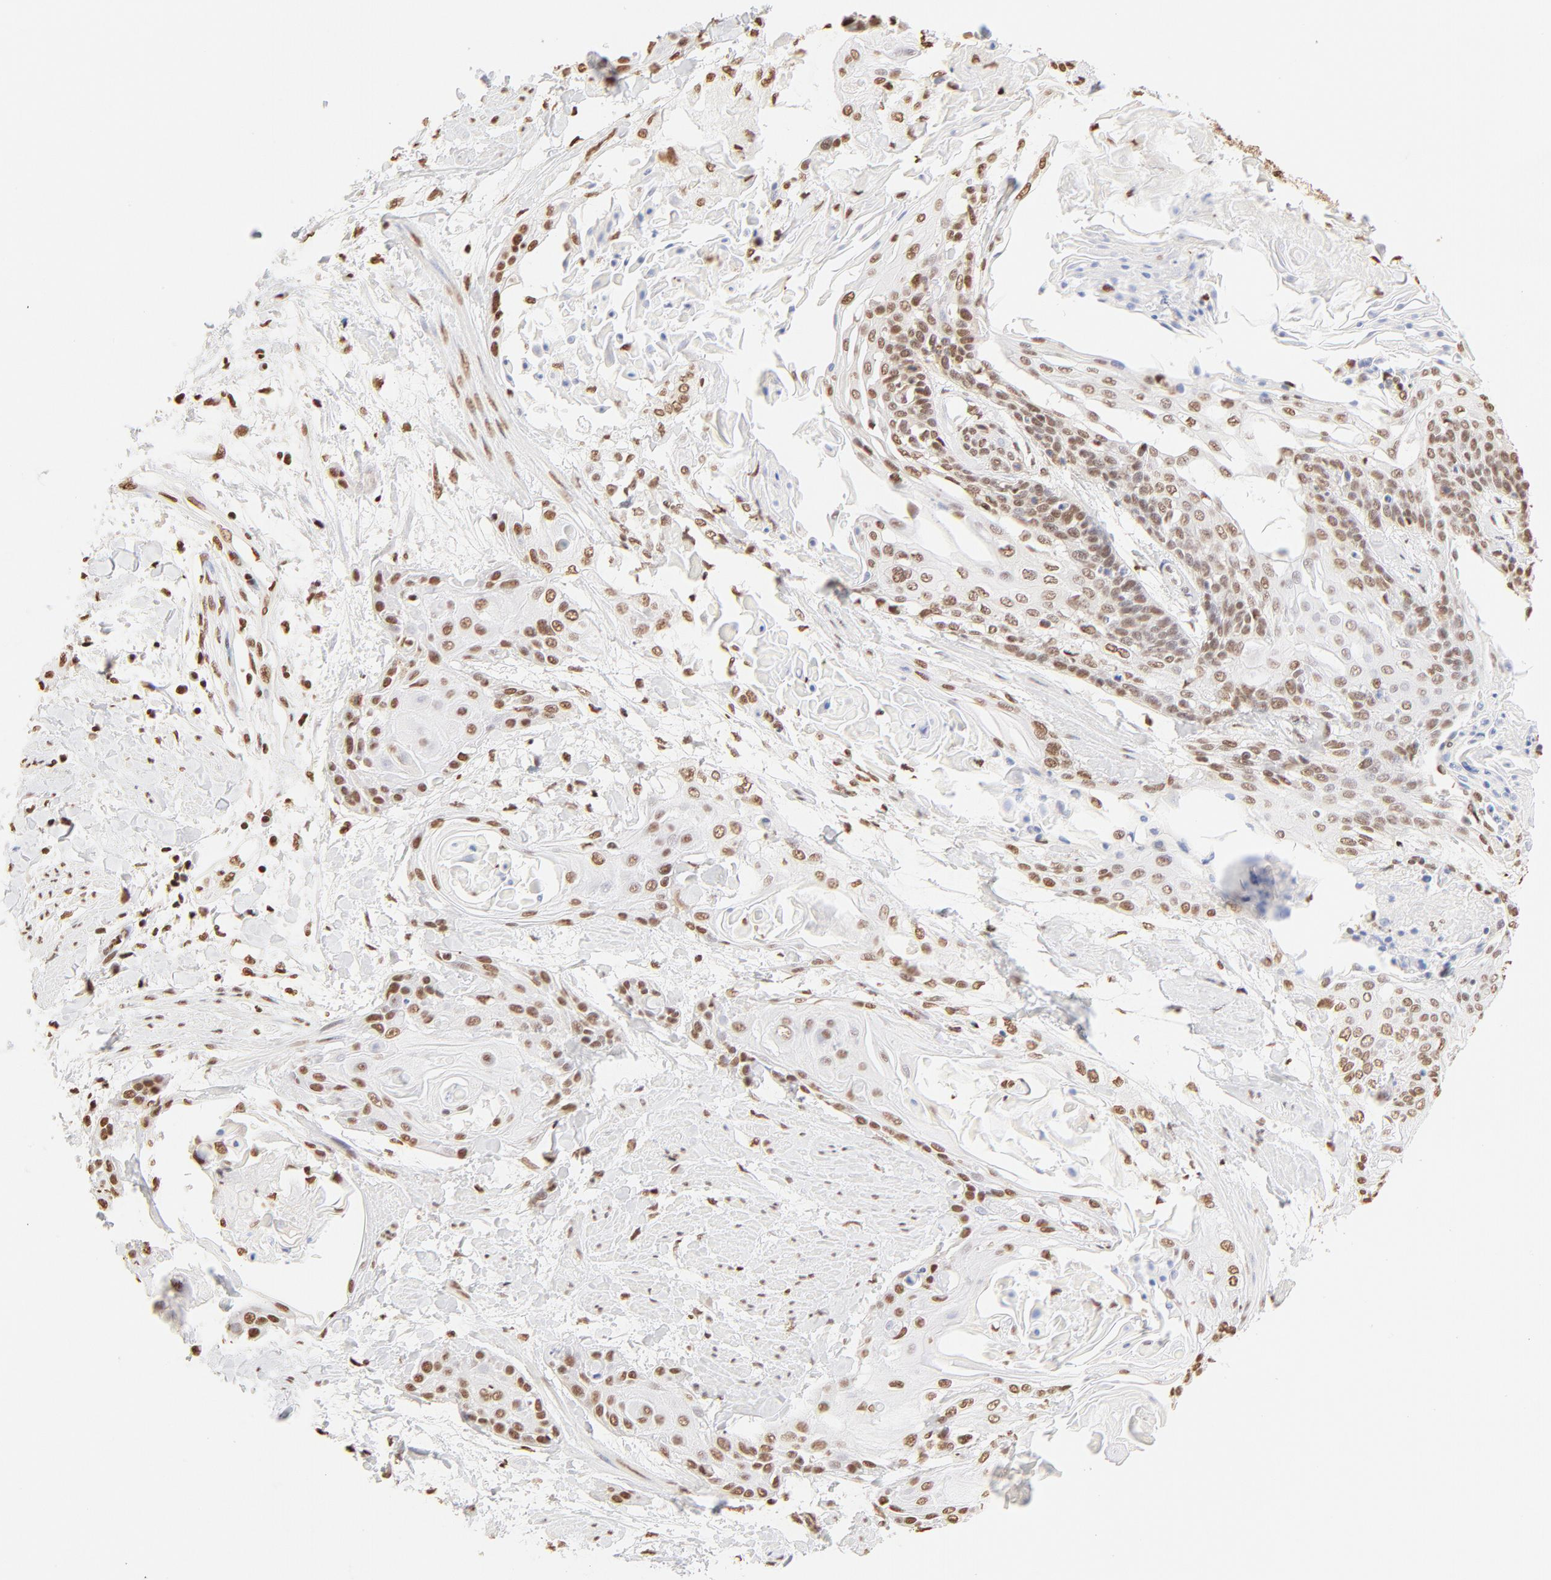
{"staining": {"intensity": "moderate", "quantity": ">75%", "location": "nuclear"}, "tissue": "cervical cancer", "cell_type": "Tumor cells", "image_type": "cancer", "snomed": [{"axis": "morphology", "description": "Squamous cell carcinoma, NOS"}, {"axis": "topography", "description": "Cervix"}], "caption": "Brown immunohistochemical staining in human cervical cancer demonstrates moderate nuclear expression in about >75% of tumor cells. (Brightfield microscopy of DAB IHC at high magnification).", "gene": "ZNF540", "patient": {"sex": "female", "age": 57}}